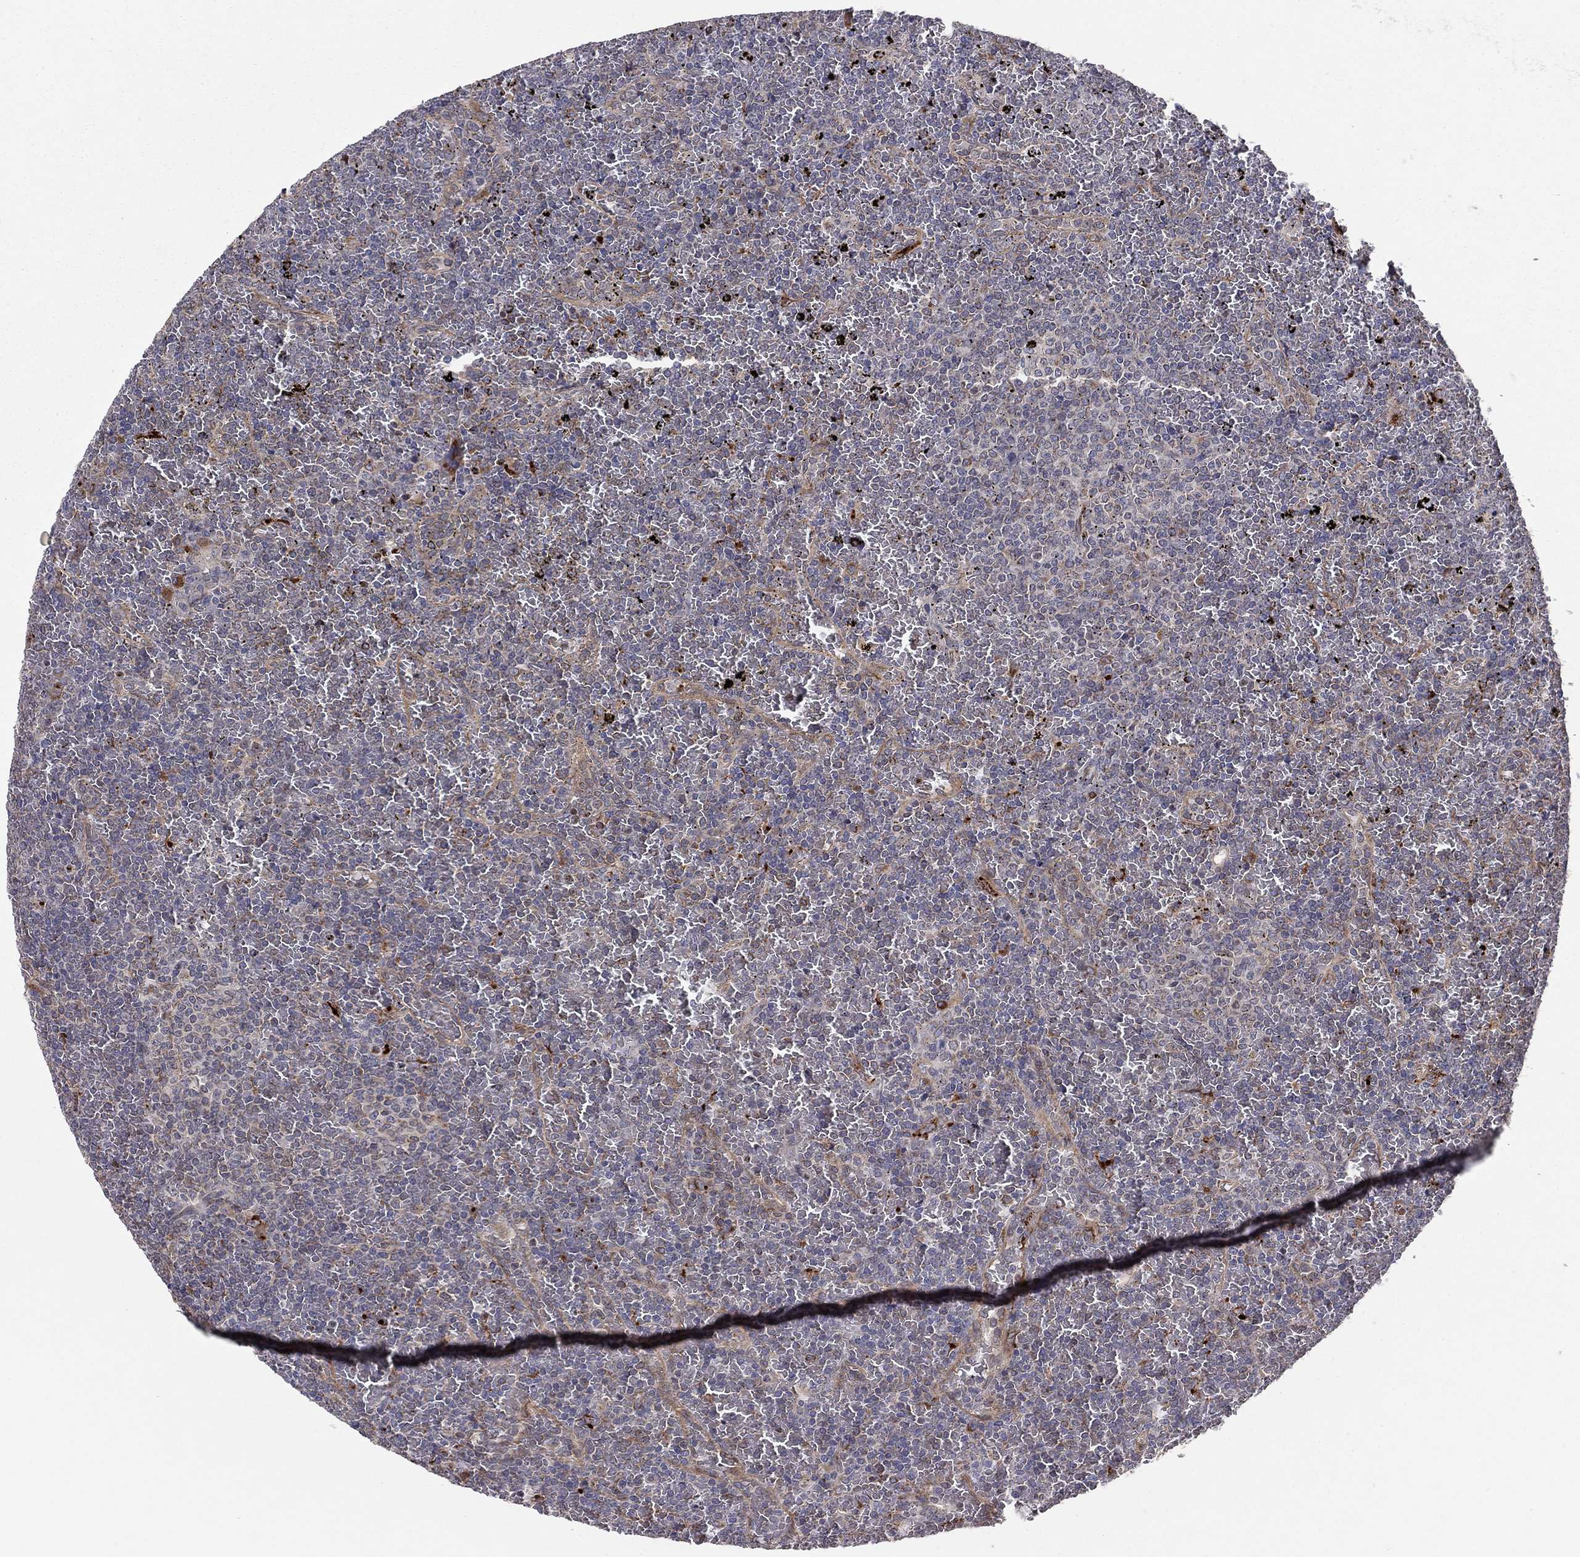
{"staining": {"intensity": "negative", "quantity": "none", "location": "none"}, "tissue": "lymphoma", "cell_type": "Tumor cells", "image_type": "cancer", "snomed": [{"axis": "morphology", "description": "Malignant lymphoma, non-Hodgkin's type, Low grade"}, {"axis": "topography", "description": "Spleen"}], "caption": "The immunohistochemistry (IHC) micrograph has no significant expression in tumor cells of lymphoma tissue.", "gene": "YIF1A", "patient": {"sex": "female", "age": 77}}